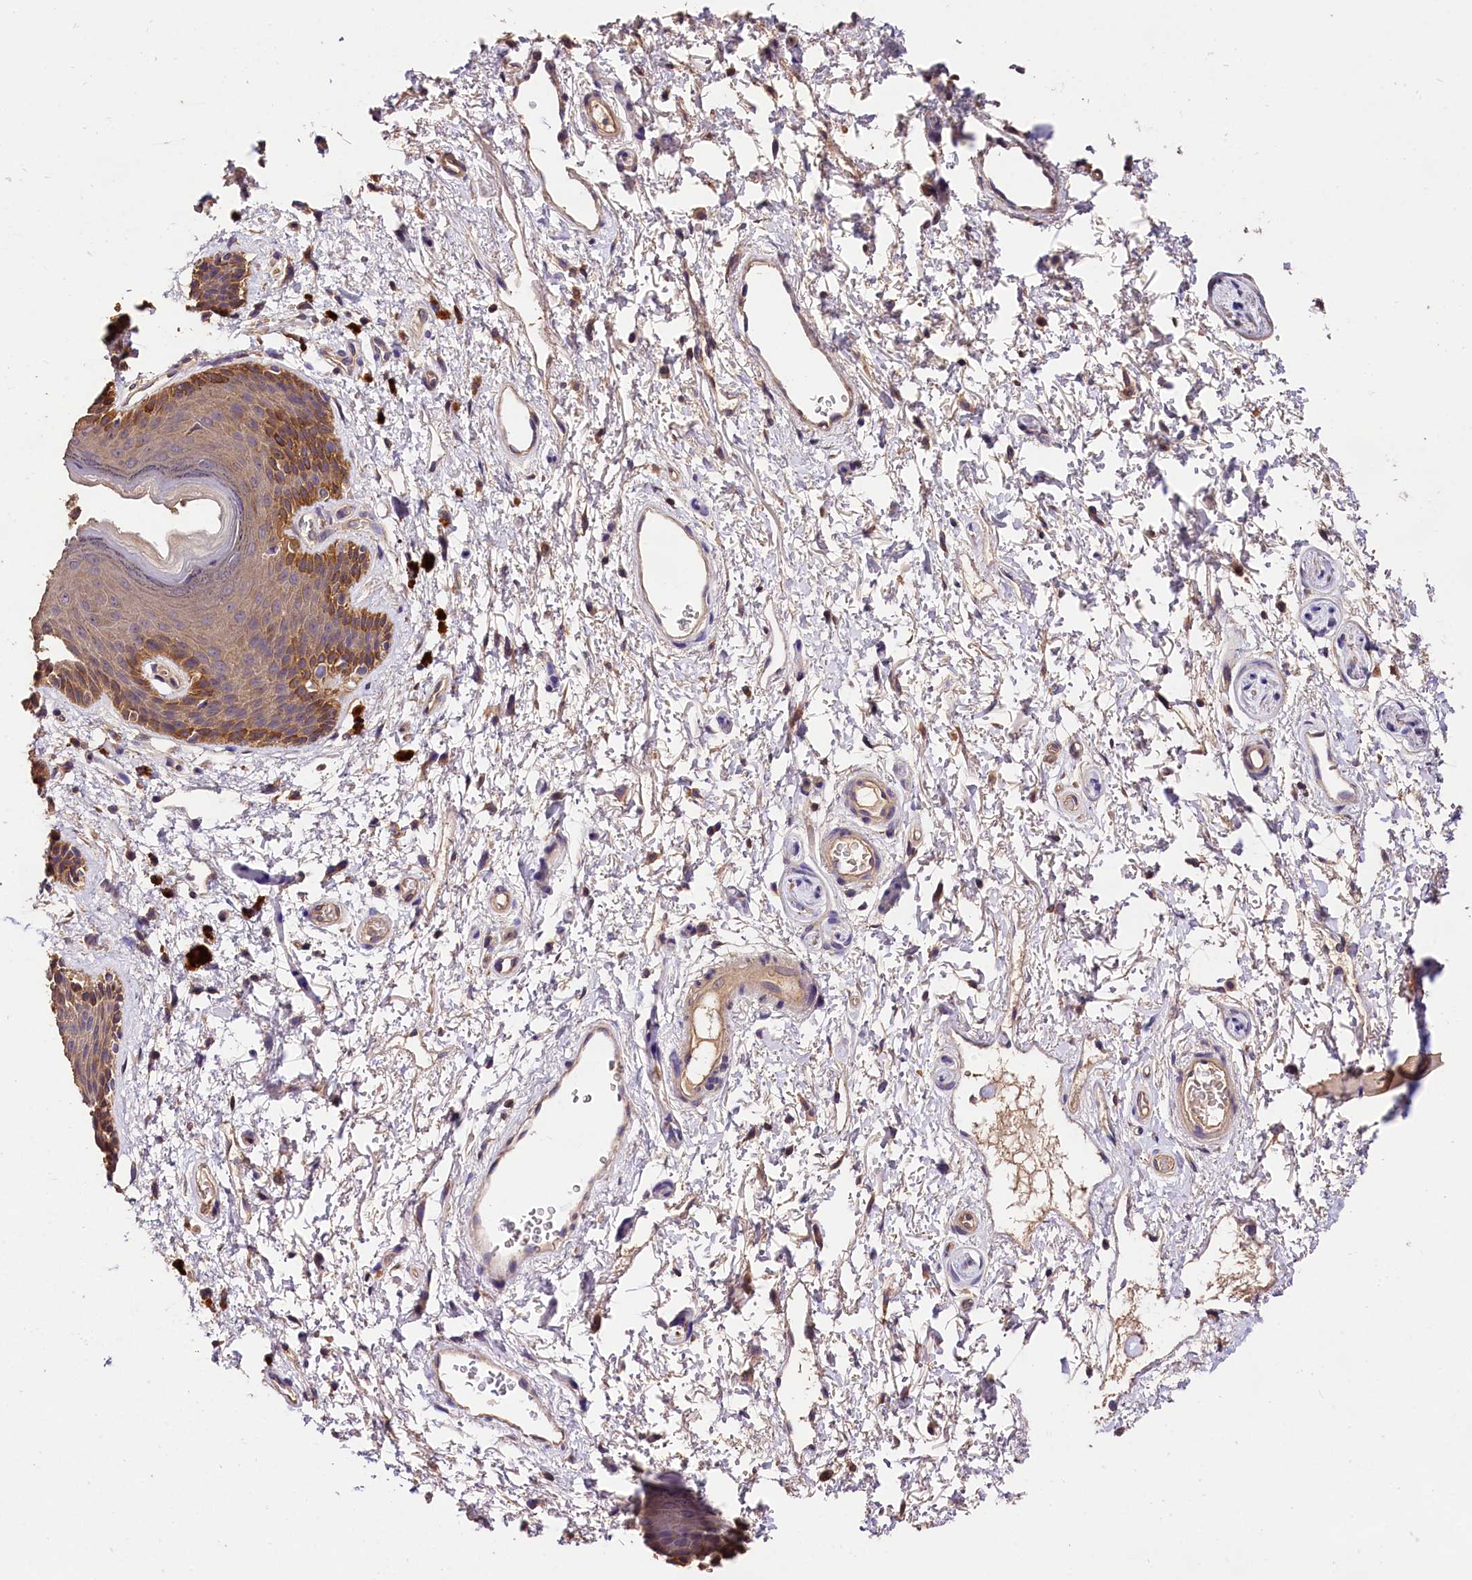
{"staining": {"intensity": "moderate", "quantity": ">75%", "location": "cytoplasmic/membranous"}, "tissue": "skin", "cell_type": "Epidermal cells", "image_type": "normal", "snomed": [{"axis": "morphology", "description": "Normal tissue, NOS"}, {"axis": "topography", "description": "Anal"}], "caption": "High-power microscopy captured an immunohistochemistry (IHC) photomicrograph of benign skin, revealing moderate cytoplasmic/membranous positivity in approximately >75% of epidermal cells.", "gene": "OAS3", "patient": {"sex": "female", "age": 46}}